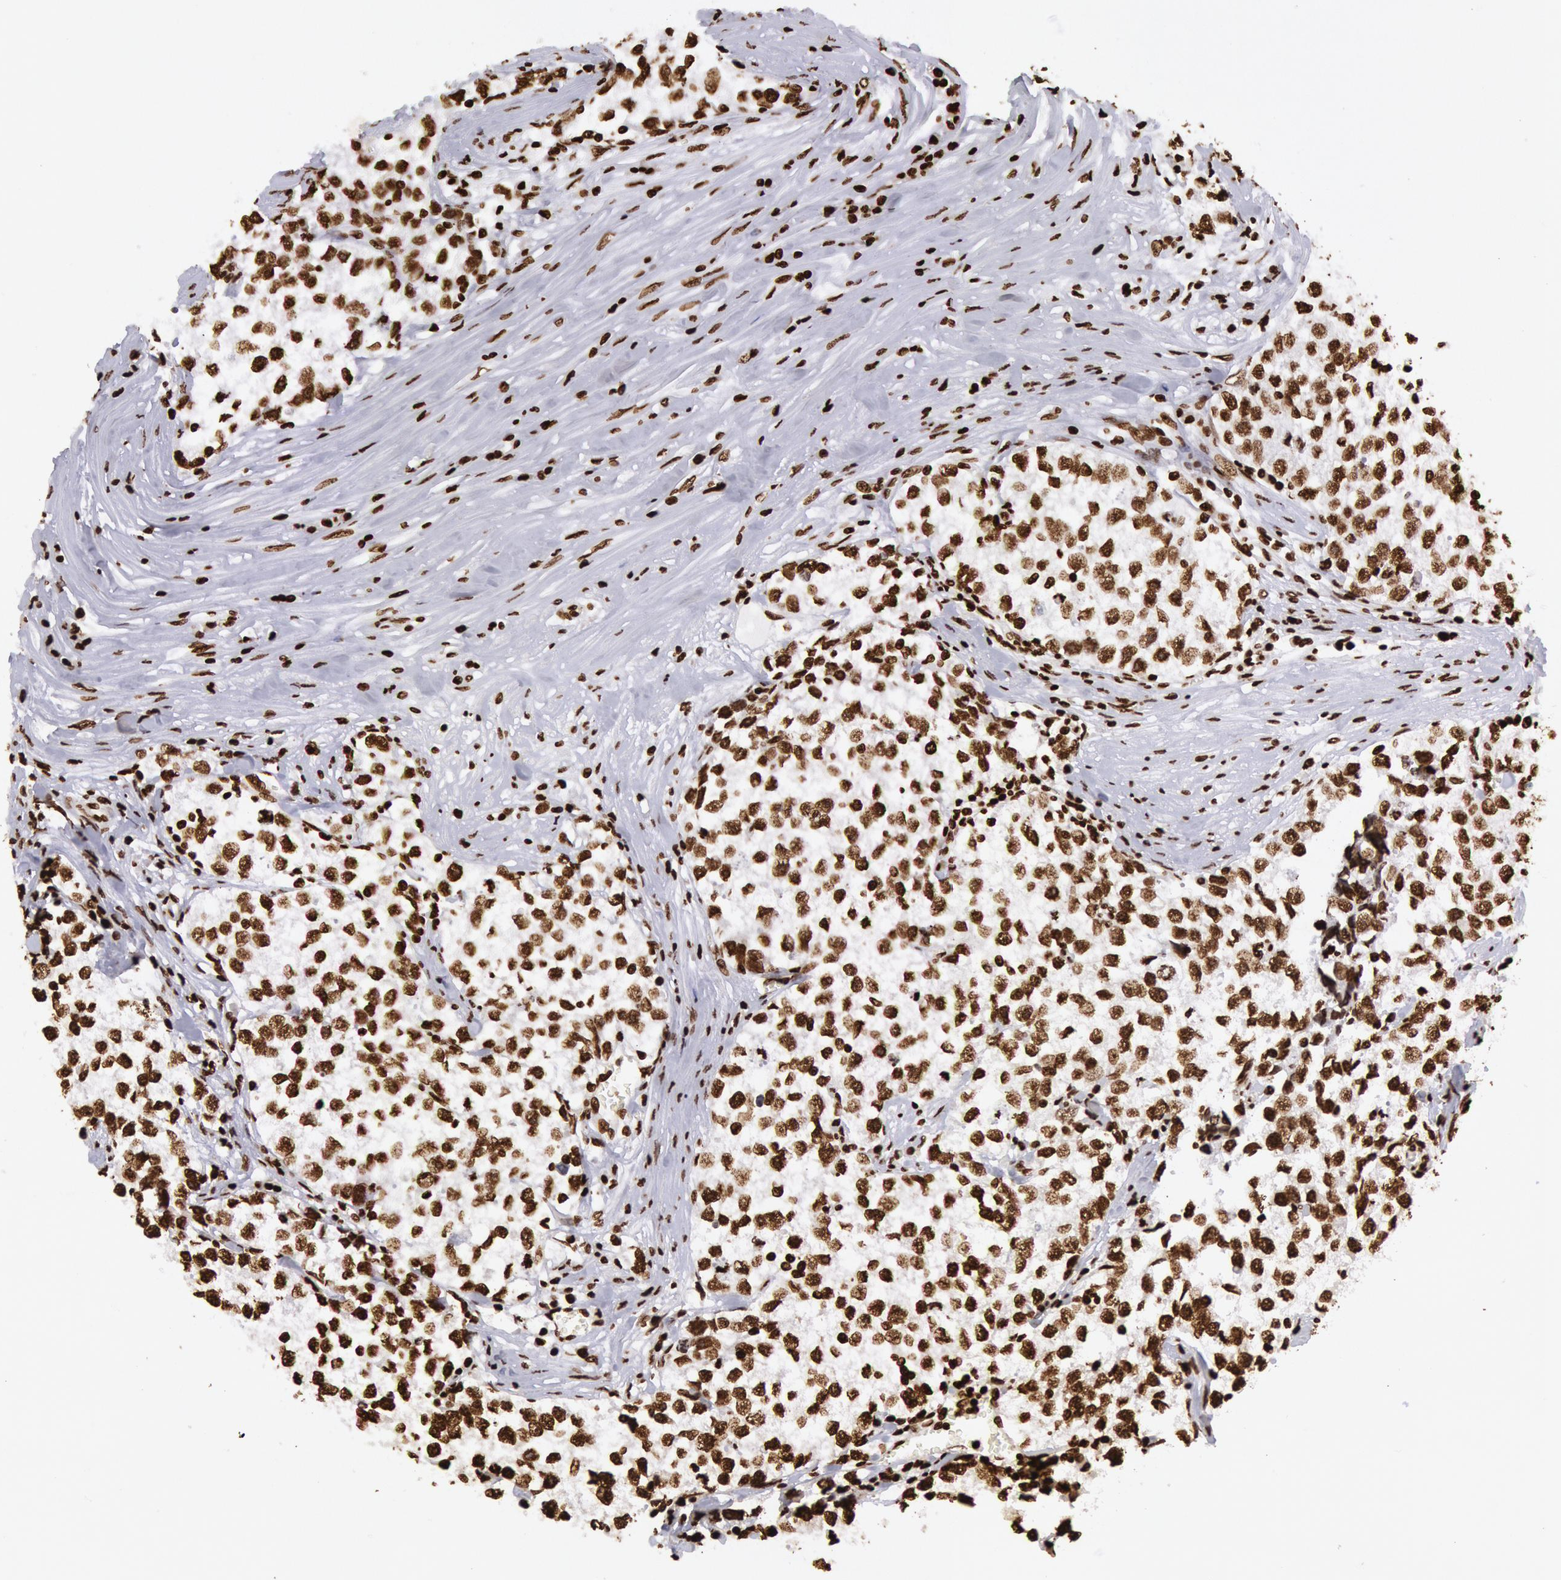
{"staining": {"intensity": "strong", "quantity": "25%-75%", "location": "nuclear"}, "tissue": "testis cancer", "cell_type": "Tumor cells", "image_type": "cancer", "snomed": [{"axis": "morphology", "description": "Seminoma, NOS"}, {"axis": "morphology", "description": "Carcinoma, Embryonal, NOS"}, {"axis": "topography", "description": "Testis"}], "caption": "Strong nuclear protein positivity is appreciated in about 25%-75% of tumor cells in testis embryonal carcinoma. (DAB (3,3'-diaminobenzidine) IHC with brightfield microscopy, high magnification).", "gene": "H3-4", "patient": {"sex": "male", "age": 30}}